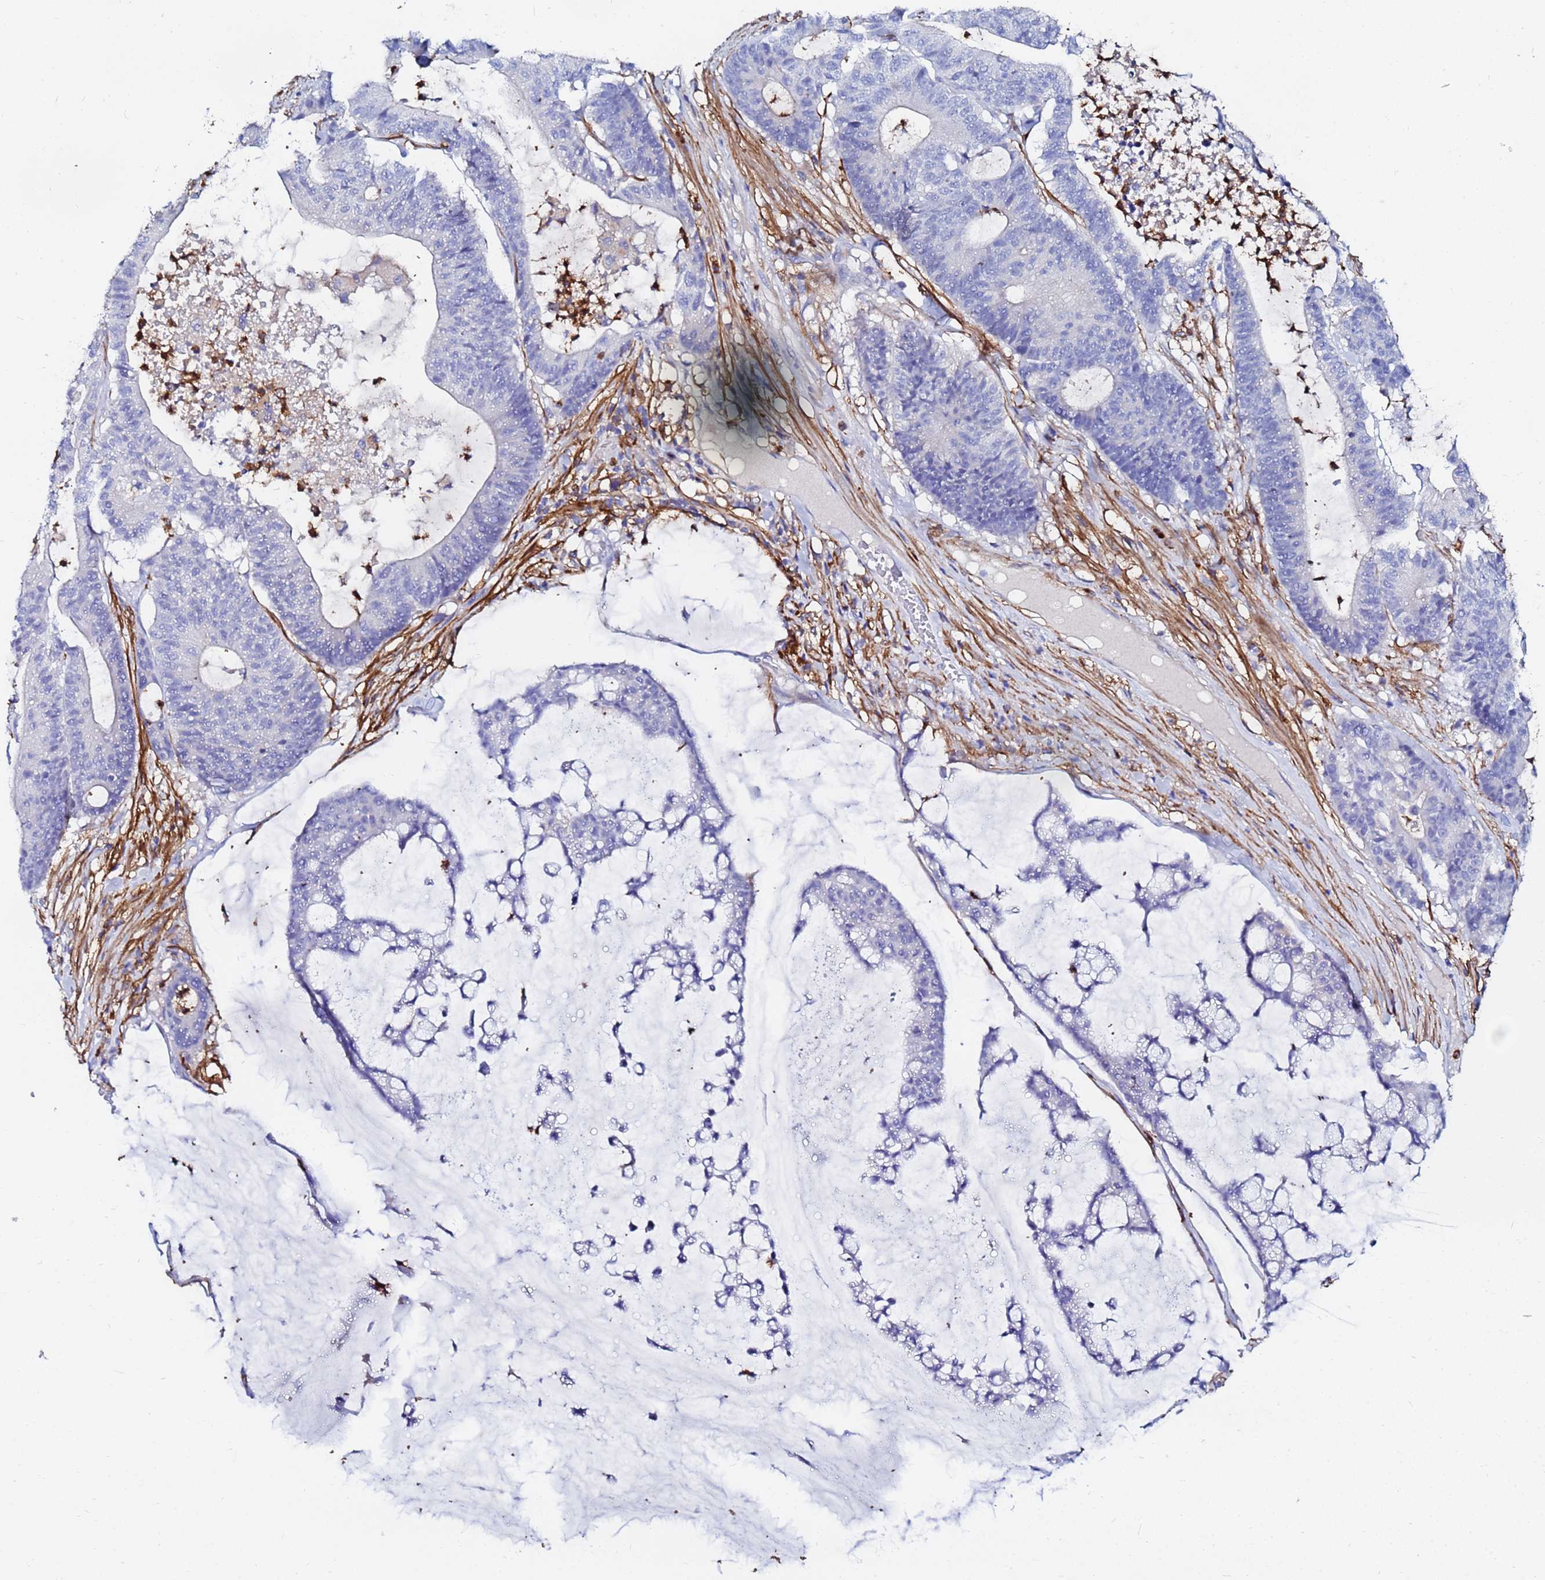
{"staining": {"intensity": "negative", "quantity": "none", "location": "none"}, "tissue": "colorectal cancer", "cell_type": "Tumor cells", "image_type": "cancer", "snomed": [{"axis": "morphology", "description": "Adenocarcinoma, NOS"}, {"axis": "topography", "description": "Colon"}], "caption": "Colorectal cancer (adenocarcinoma) stained for a protein using immunohistochemistry (IHC) demonstrates no staining tumor cells.", "gene": "BASP1", "patient": {"sex": "female", "age": 84}}